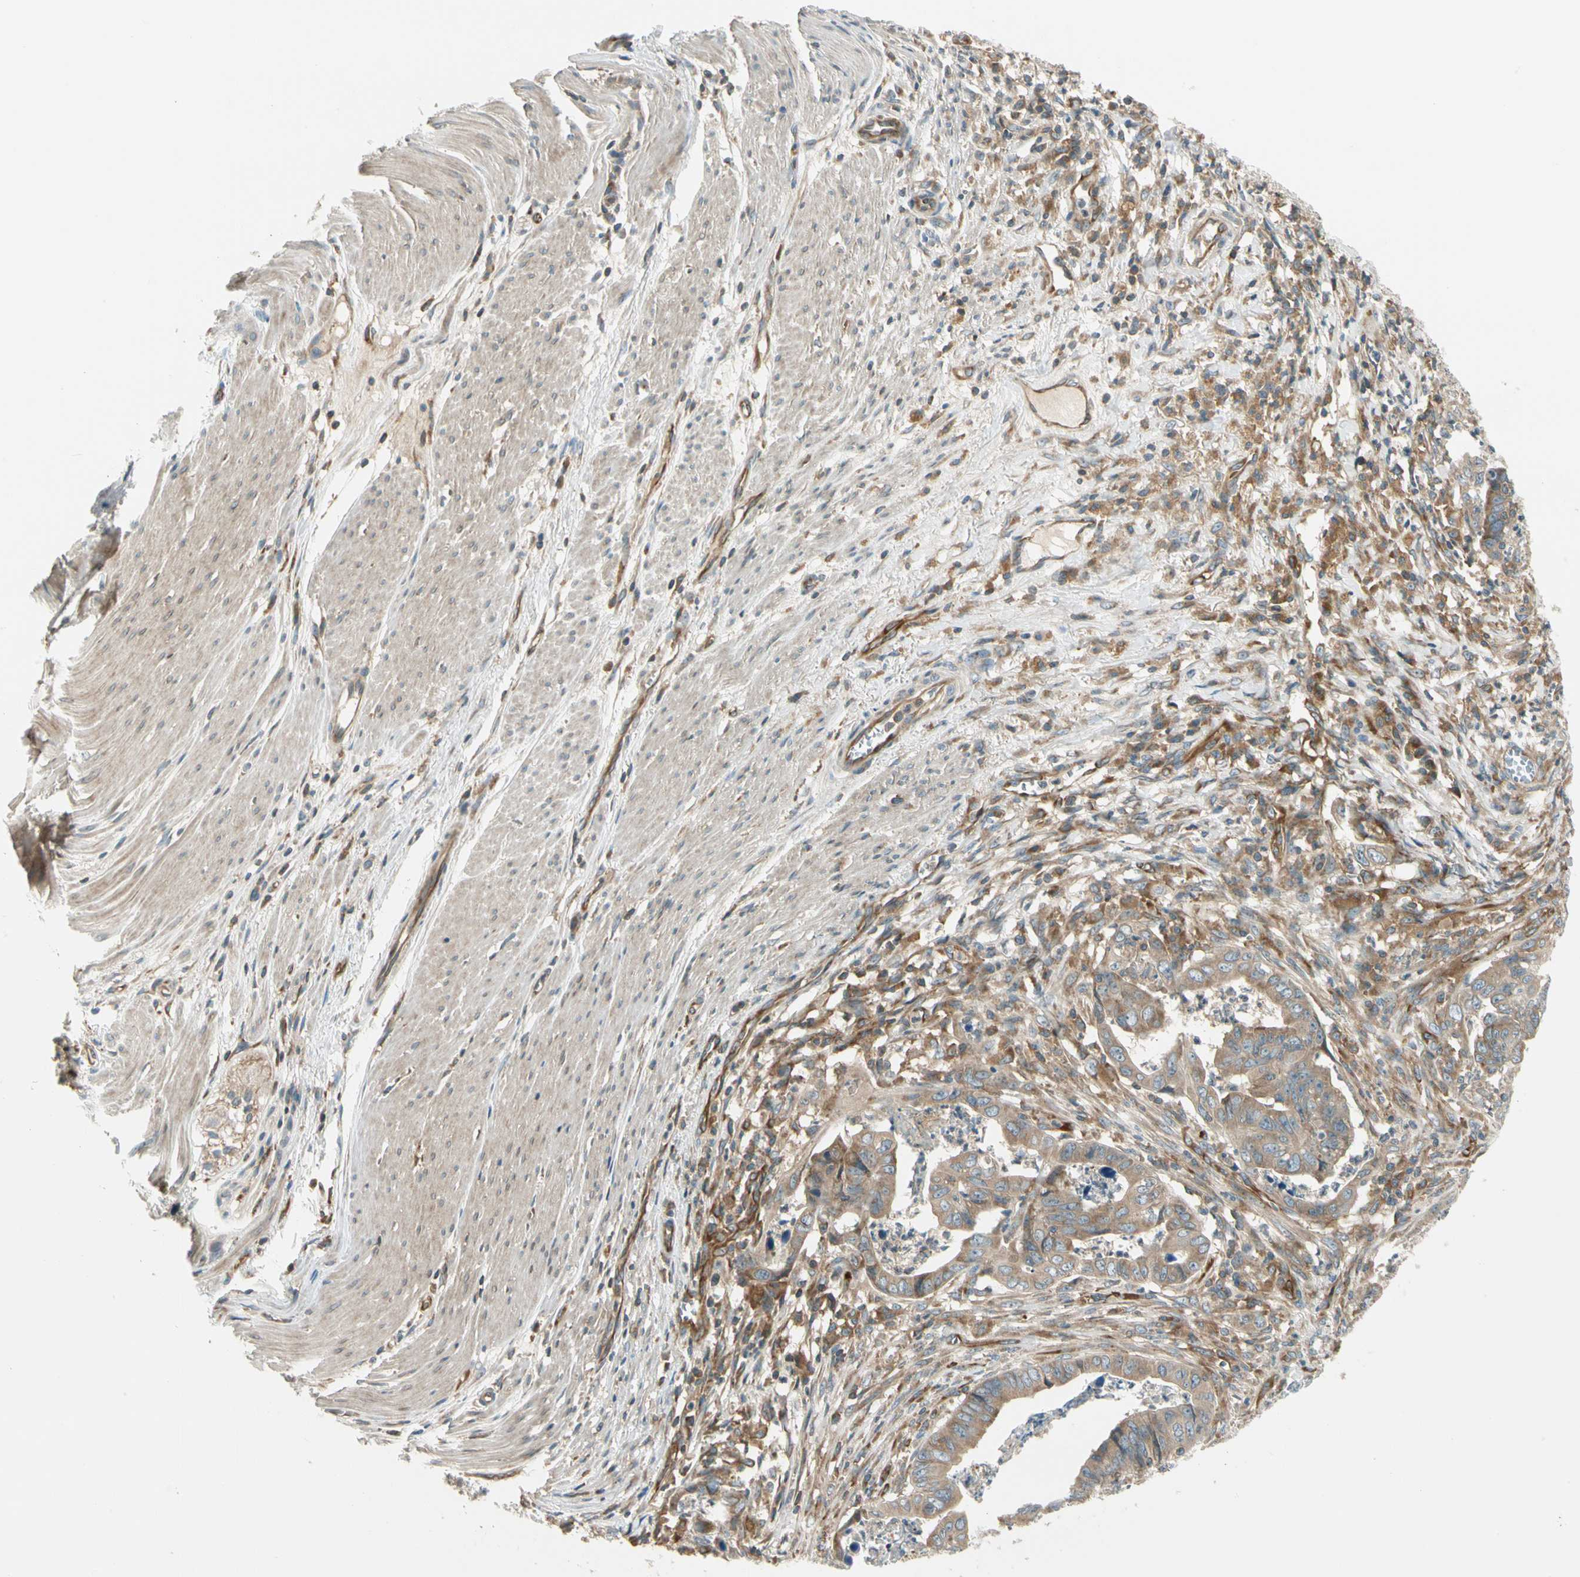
{"staining": {"intensity": "moderate", "quantity": ">75%", "location": "cytoplasmic/membranous"}, "tissue": "stomach cancer", "cell_type": "Tumor cells", "image_type": "cancer", "snomed": [{"axis": "morphology", "description": "Adenocarcinoma, NOS"}, {"axis": "topography", "description": "Stomach, lower"}], "caption": "Protein staining displays moderate cytoplasmic/membranous positivity in about >75% of tumor cells in stomach adenocarcinoma.", "gene": "TRIO", "patient": {"sex": "male", "age": 77}}